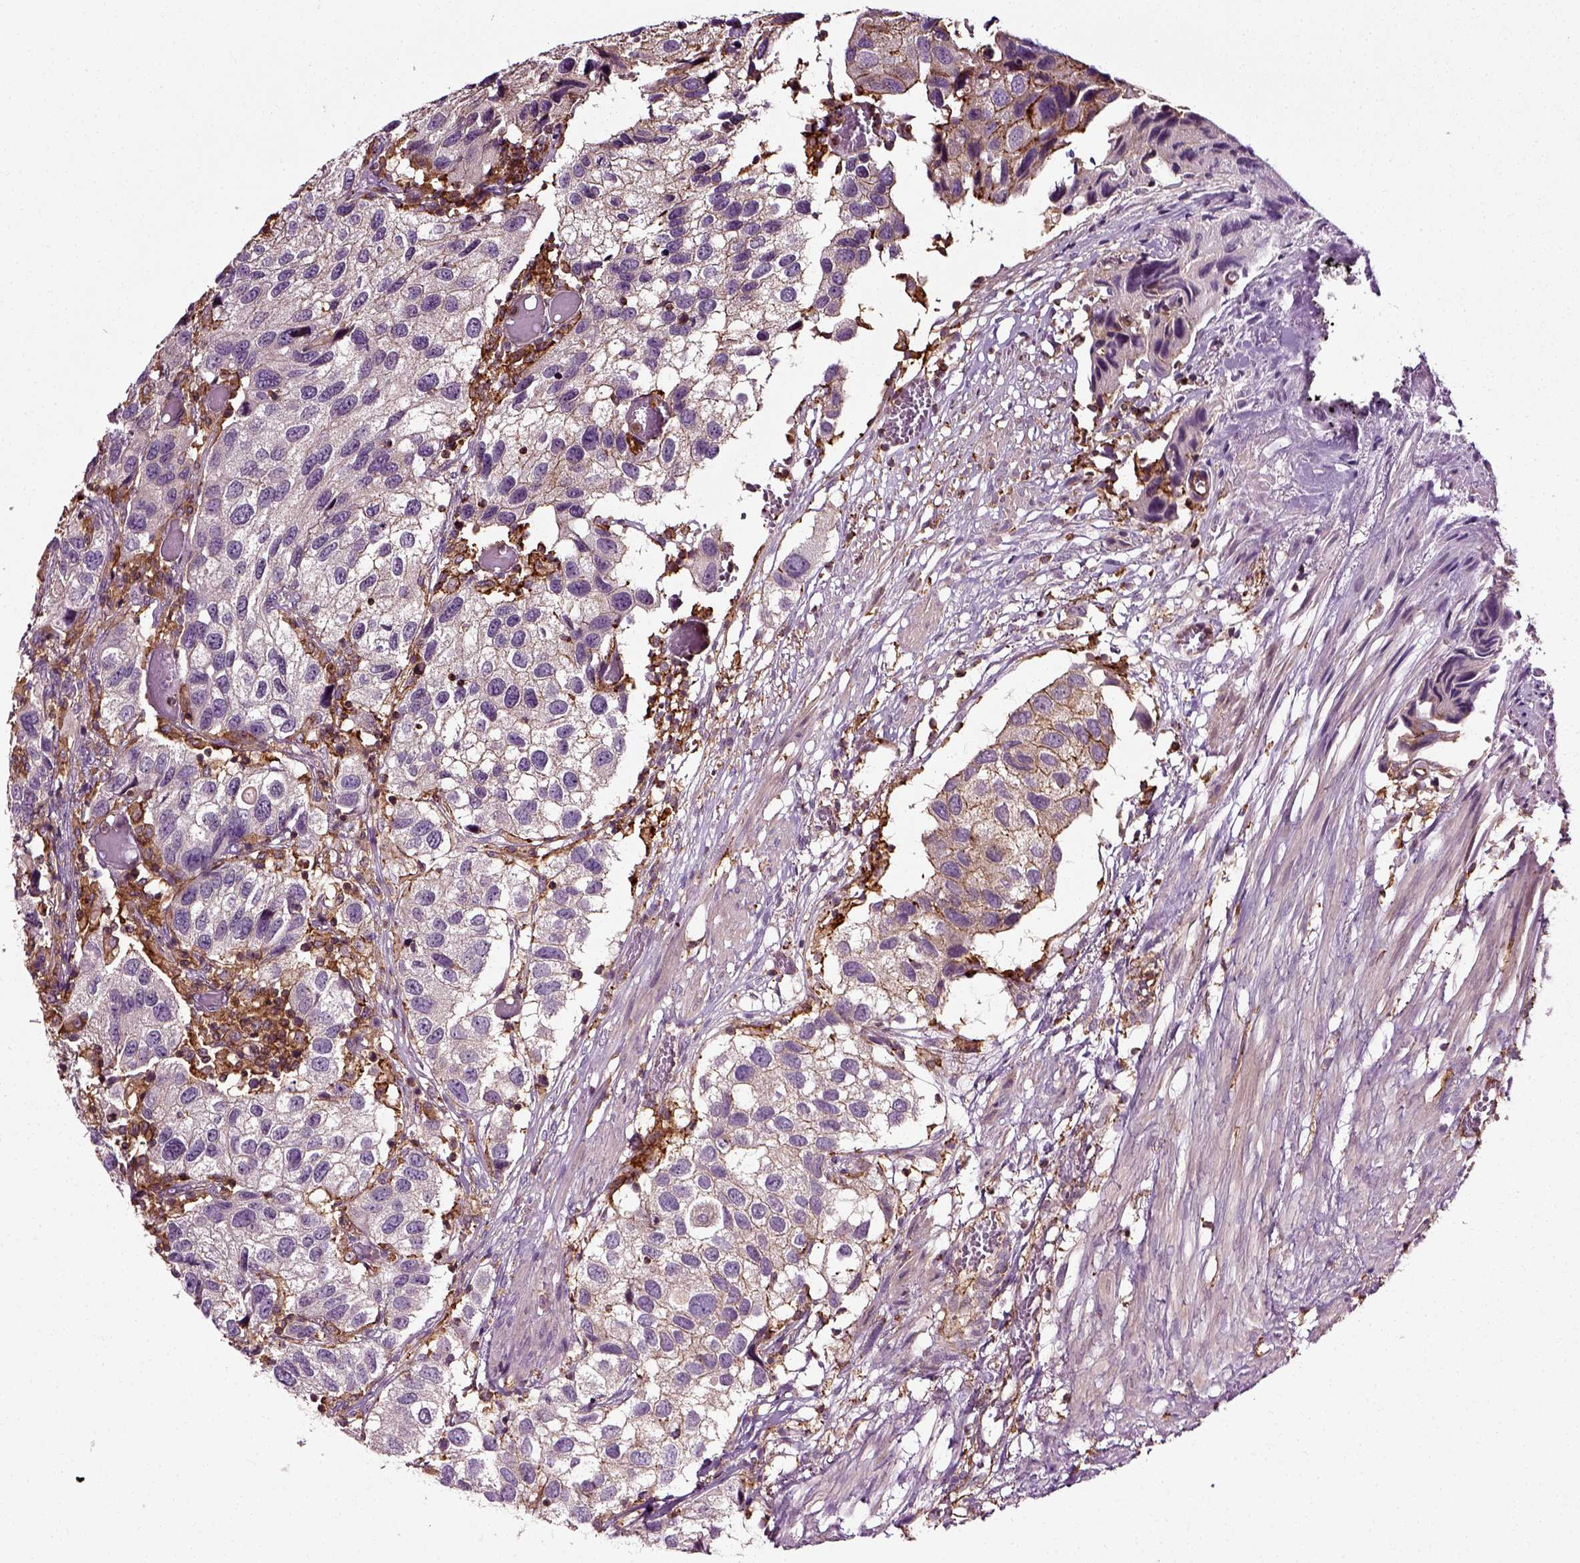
{"staining": {"intensity": "moderate", "quantity": "<25%", "location": "cytoplasmic/membranous"}, "tissue": "urothelial cancer", "cell_type": "Tumor cells", "image_type": "cancer", "snomed": [{"axis": "morphology", "description": "Urothelial carcinoma, High grade"}, {"axis": "topography", "description": "Urinary bladder"}], "caption": "Immunohistochemistry (IHC) of high-grade urothelial carcinoma displays low levels of moderate cytoplasmic/membranous expression in about <25% of tumor cells.", "gene": "RHOF", "patient": {"sex": "male", "age": 79}}